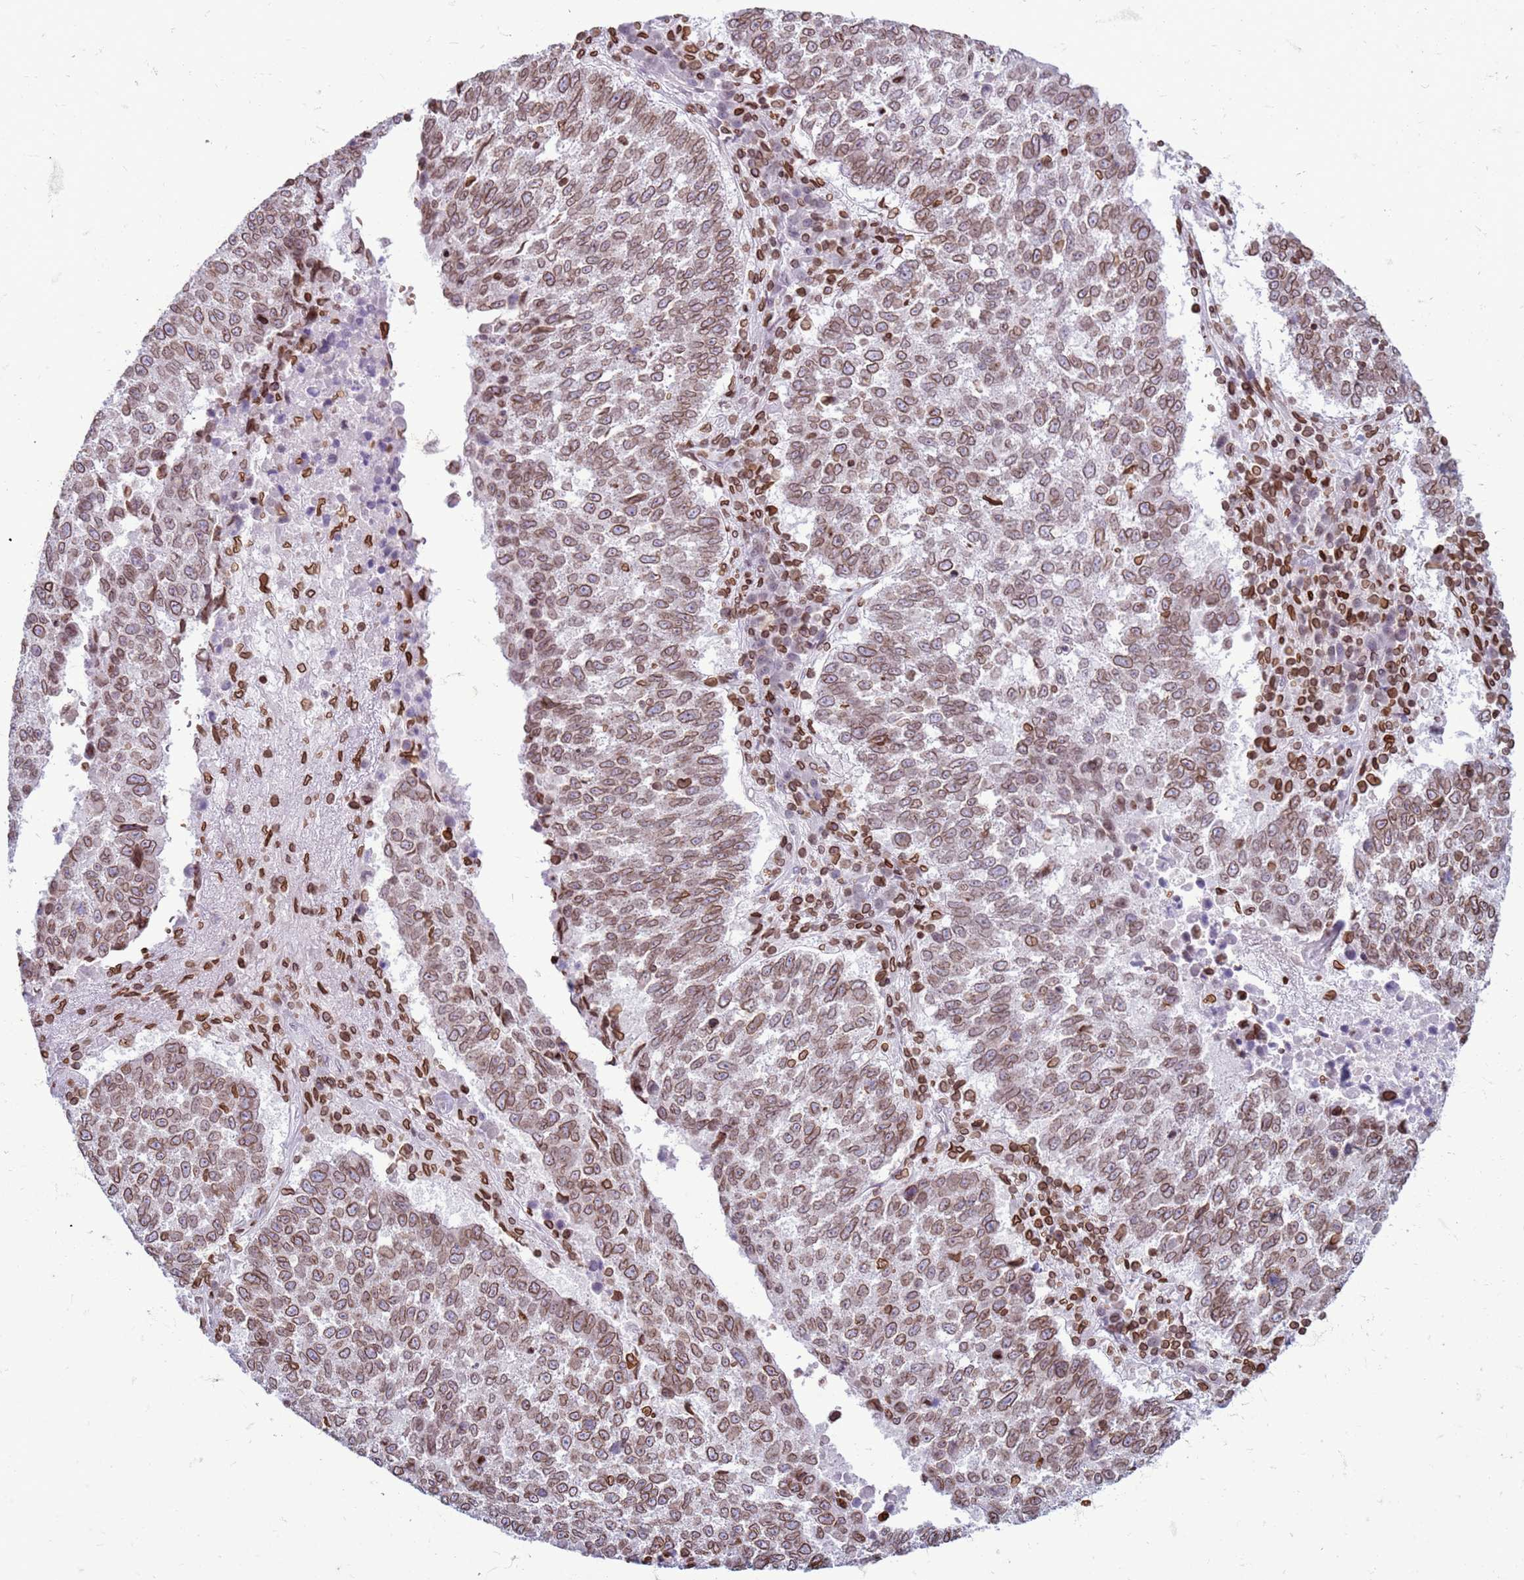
{"staining": {"intensity": "moderate", "quantity": ">75%", "location": "cytoplasmic/membranous,nuclear"}, "tissue": "lung cancer", "cell_type": "Tumor cells", "image_type": "cancer", "snomed": [{"axis": "morphology", "description": "Squamous cell carcinoma, NOS"}, {"axis": "topography", "description": "Lung"}], "caption": "Lung cancer (squamous cell carcinoma) stained with immunohistochemistry (IHC) exhibits moderate cytoplasmic/membranous and nuclear positivity in approximately >75% of tumor cells.", "gene": "METTL25B", "patient": {"sex": "male", "age": 73}}